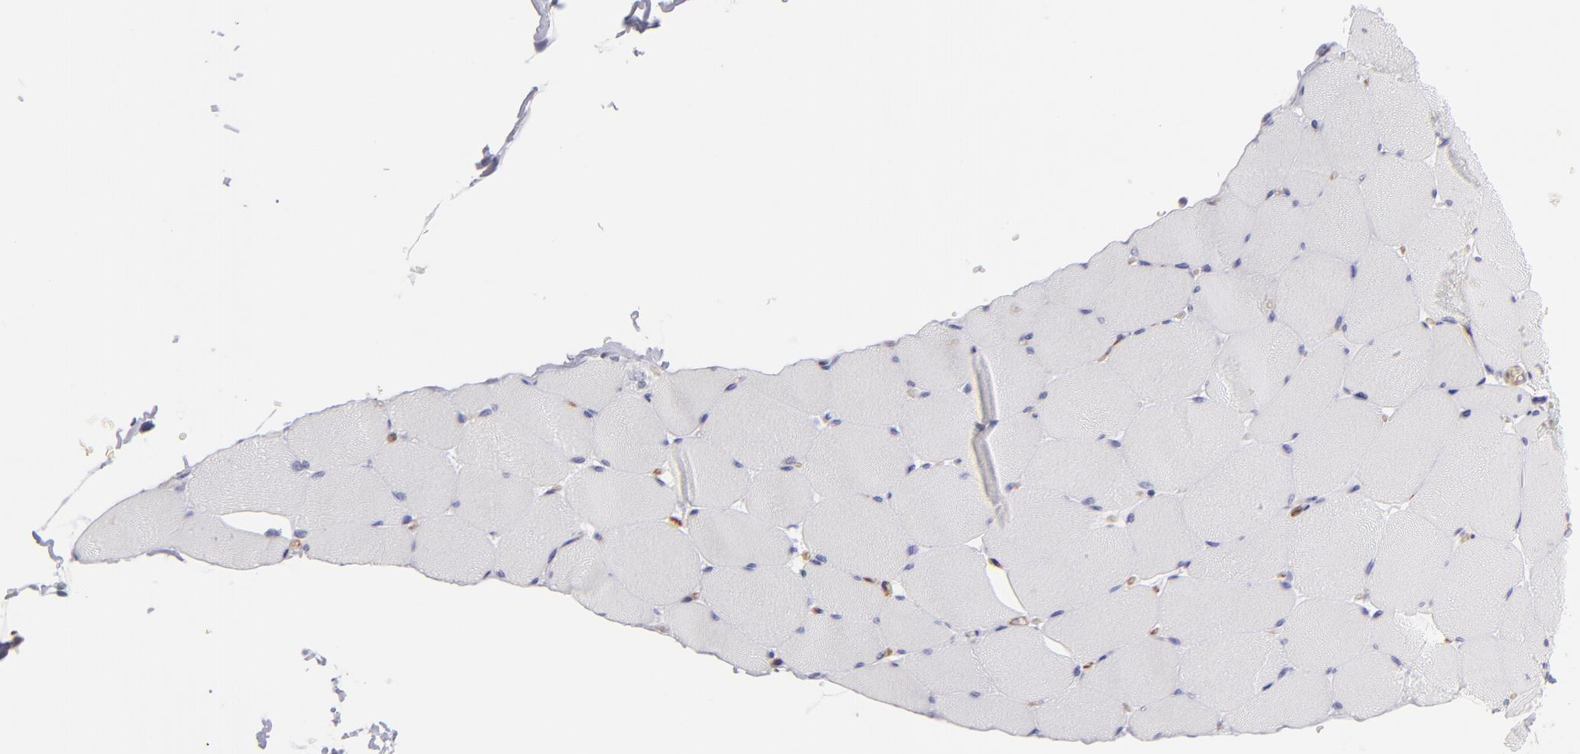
{"staining": {"intensity": "negative", "quantity": "none", "location": "none"}, "tissue": "skeletal muscle", "cell_type": "Myocytes", "image_type": "normal", "snomed": [{"axis": "morphology", "description": "Normal tissue, NOS"}, {"axis": "topography", "description": "Skeletal muscle"}], "caption": "This is a photomicrograph of immunohistochemistry (IHC) staining of benign skeletal muscle, which shows no positivity in myocytes. (DAB immunohistochemistry visualized using brightfield microscopy, high magnification).", "gene": "THBD", "patient": {"sex": "male", "age": 62}}